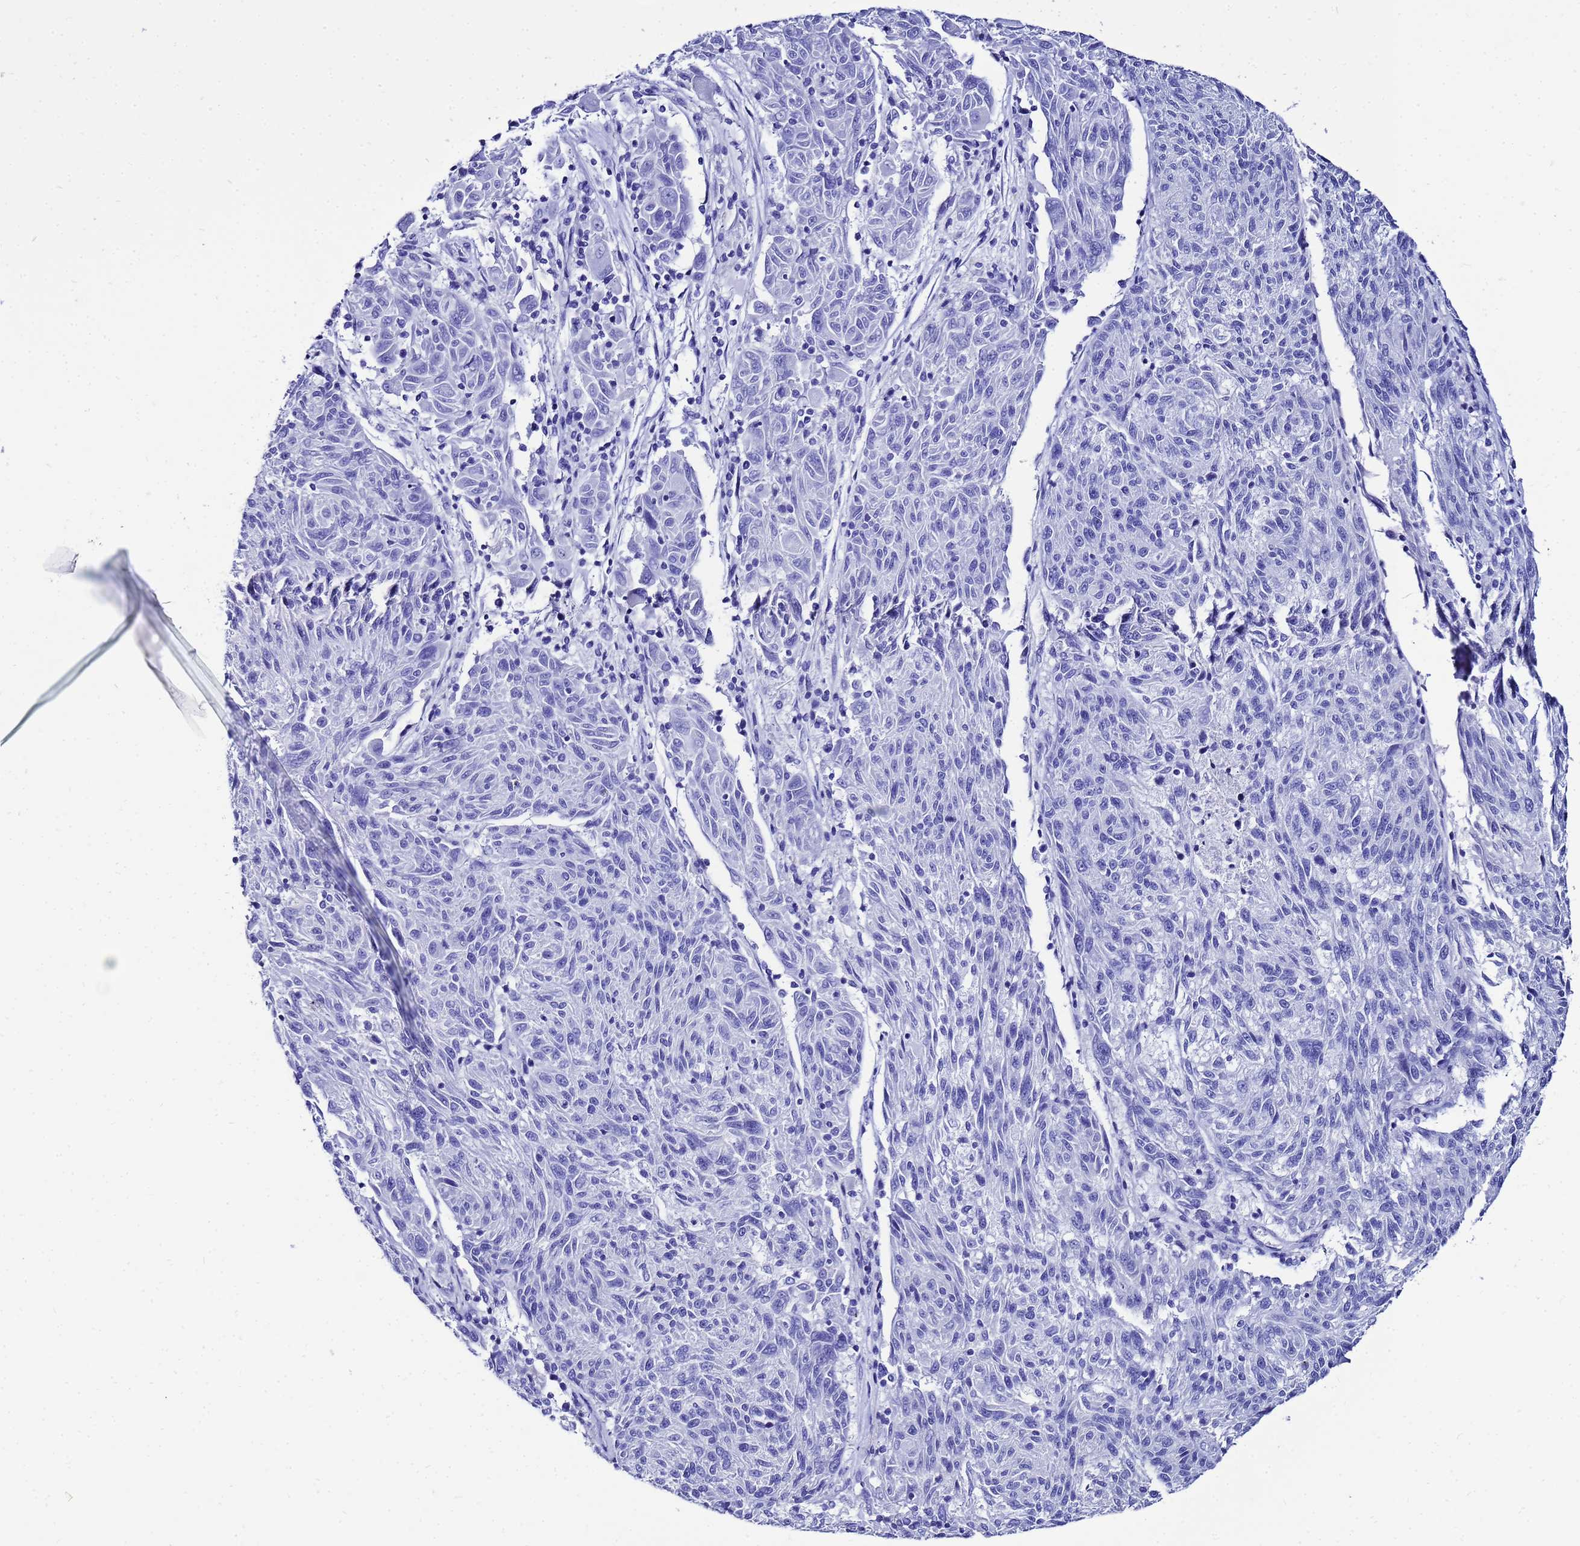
{"staining": {"intensity": "negative", "quantity": "none", "location": "none"}, "tissue": "melanoma", "cell_type": "Tumor cells", "image_type": "cancer", "snomed": [{"axis": "morphology", "description": "Malignant melanoma, NOS"}, {"axis": "topography", "description": "Skin"}], "caption": "High power microscopy histopathology image of an immunohistochemistry photomicrograph of melanoma, revealing no significant positivity in tumor cells.", "gene": "LIPF", "patient": {"sex": "male", "age": 53}}